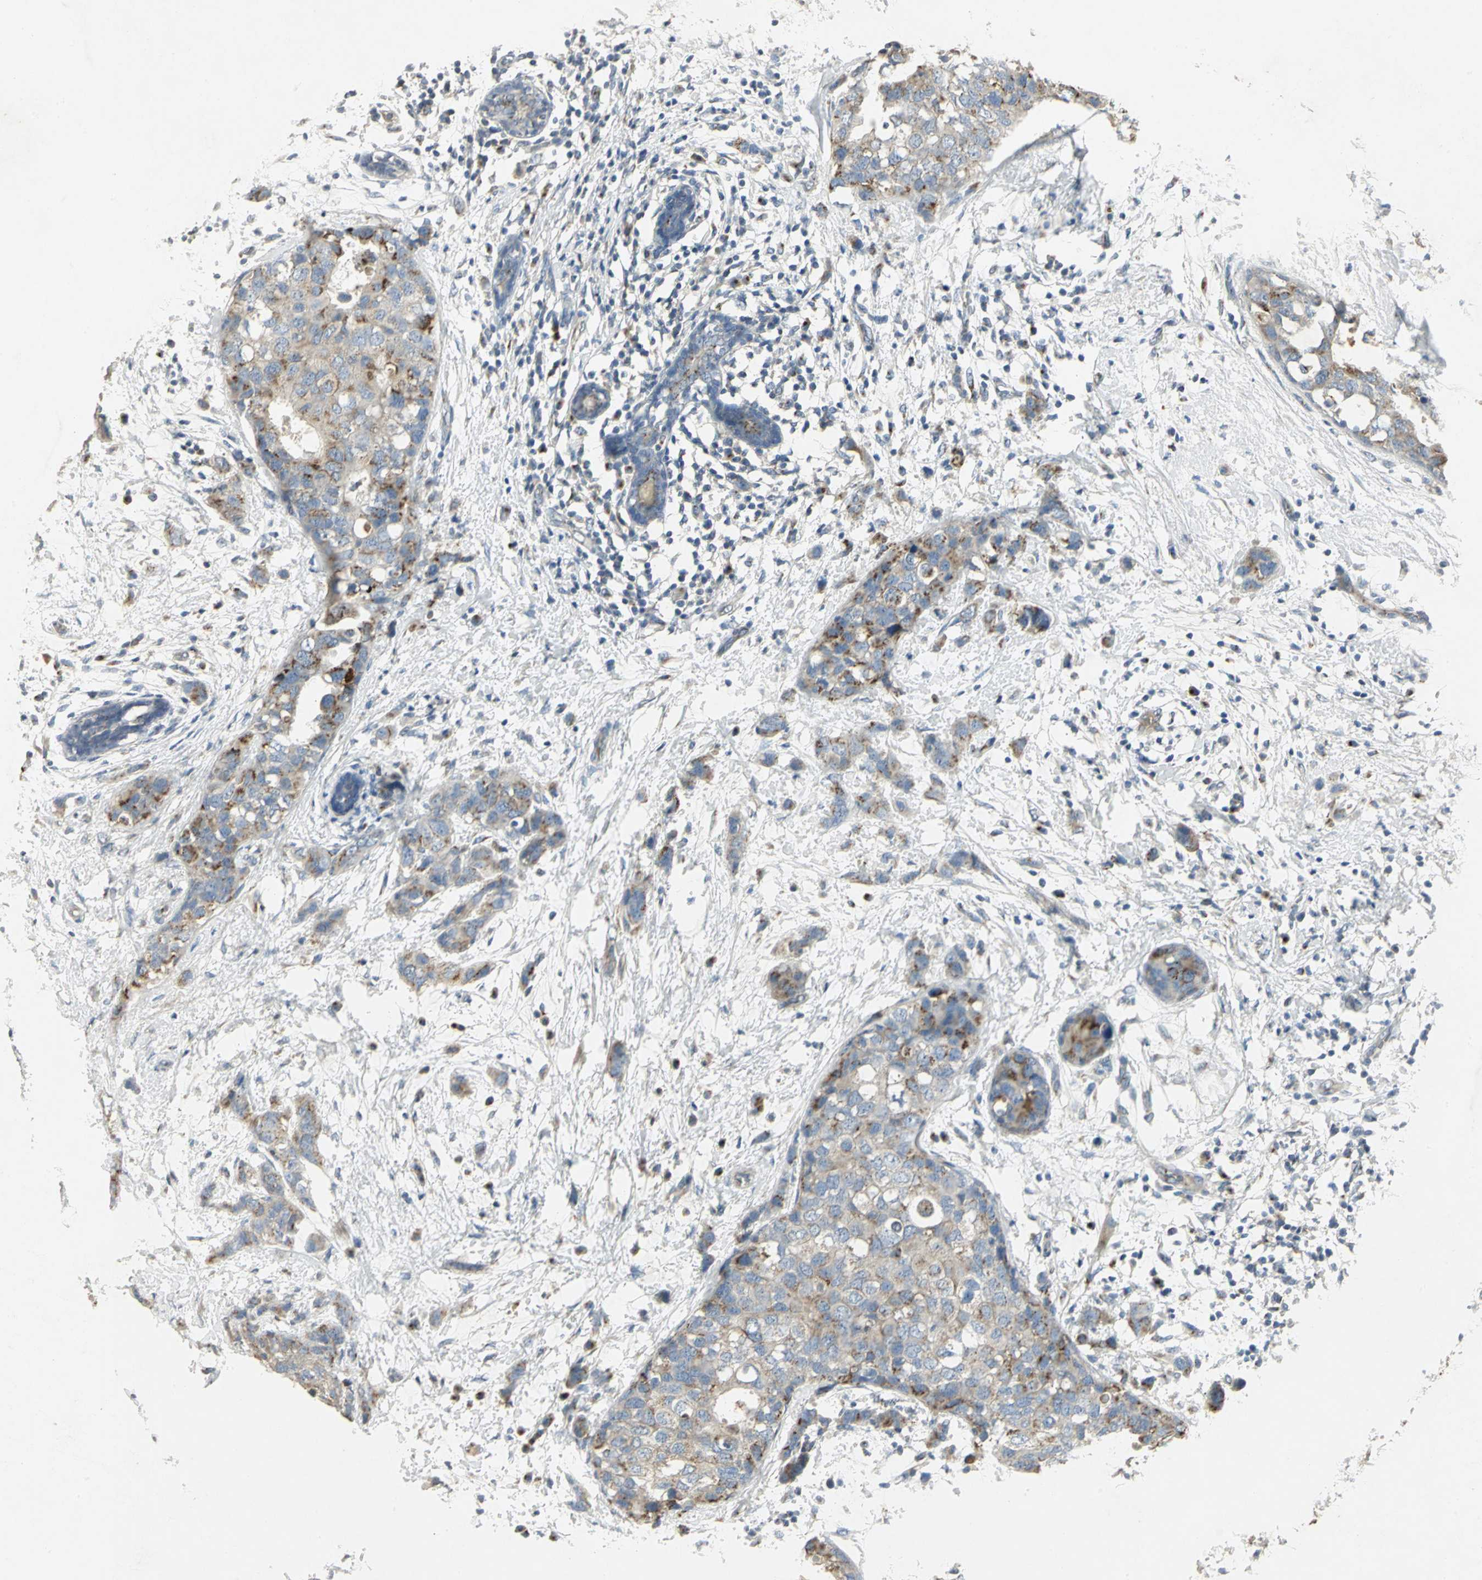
{"staining": {"intensity": "moderate", "quantity": "25%-75%", "location": "cytoplasmic/membranous"}, "tissue": "breast cancer", "cell_type": "Tumor cells", "image_type": "cancer", "snomed": [{"axis": "morphology", "description": "Normal tissue, NOS"}, {"axis": "morphology", "description": "Duct carcinoma"}, {"axis": "topography", "description": "Breast"}], "caption": "Breast cancer stained with a brown dye demonstrates moderate cytoplasmic/membranous positive expression in about 25%-75% of tumor cells.", "gene": "TM9SF2", "patient": {"sex": "female", "age": 50}}